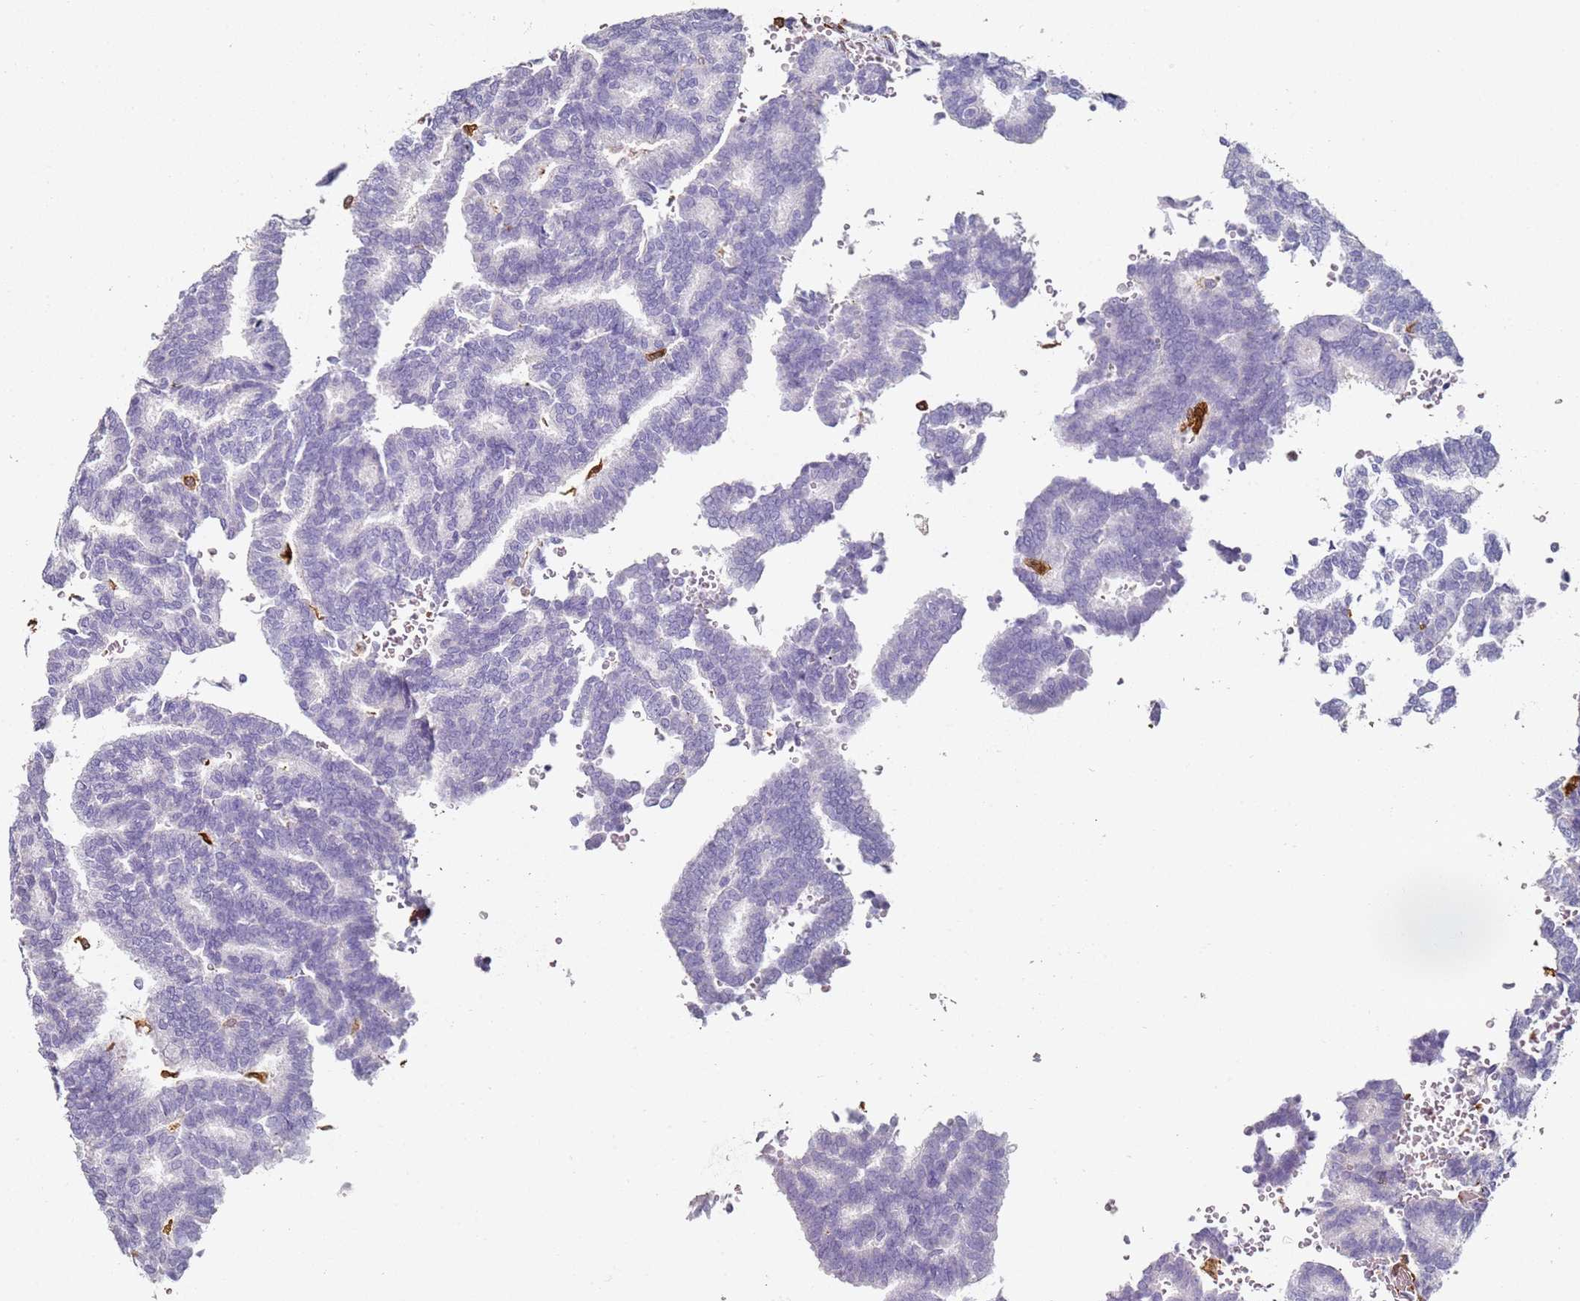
{"staining": {"intensity": "negative", "quantity": "none", "location": "none"}, "tissue": "thyroid cancer", "cell_type": "Tumor cells", "image_type": "cancer", "snomed": [{"axis": "morphology", "description": "Papillary adenocarcinoma, NOS"}, {"axis": "topography", "description": "Thyroid gland"}], "caption": "A photomicrograph of human thyroid papillary adenocarcinoma is negative for staining in tumor cells.", "gene": "S100A4", "patient": {"sex": "female", "age": 35}}